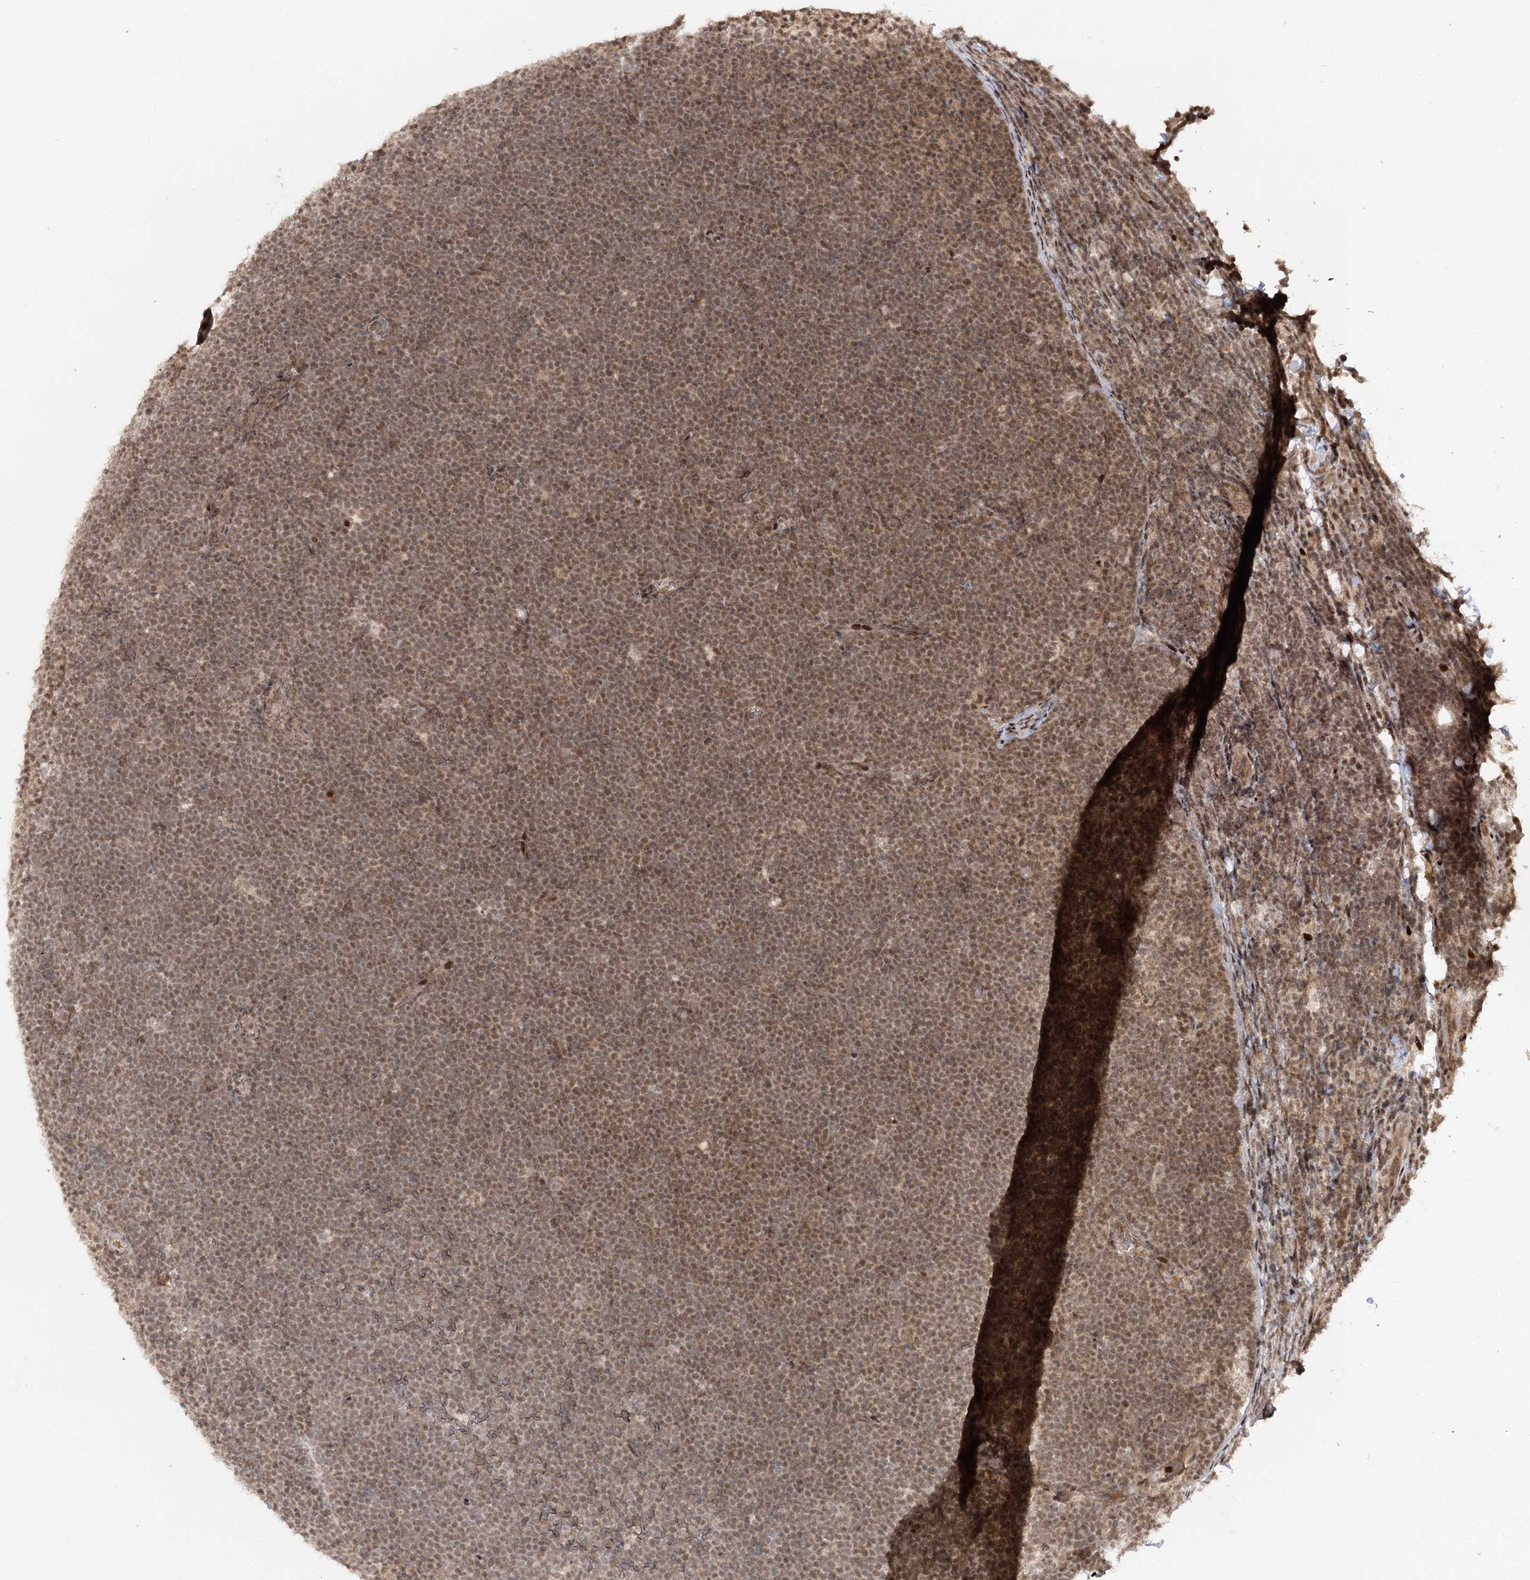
{"staining": {"intensity": "moderate", "quantity": ">75%", "location": "nuclear"}, "tissue": "lymphoma", "cell_type": "Tumor cells", "image_type": "cancer", "snomed": [{"axis": "morphology", "description": "Malignant lymphoma, non-Hodgkin's type, High grade"}, {"axis": "topography", "description": "Lymph node"}], "caption": "A micrograph showing moderate nuclear staining in about >75% of tumor cells in lymphoma, as visualized by brown immunohistochemical staining.", "gene": "HELQ", "patient": {"sex": "male", "age": 13}}